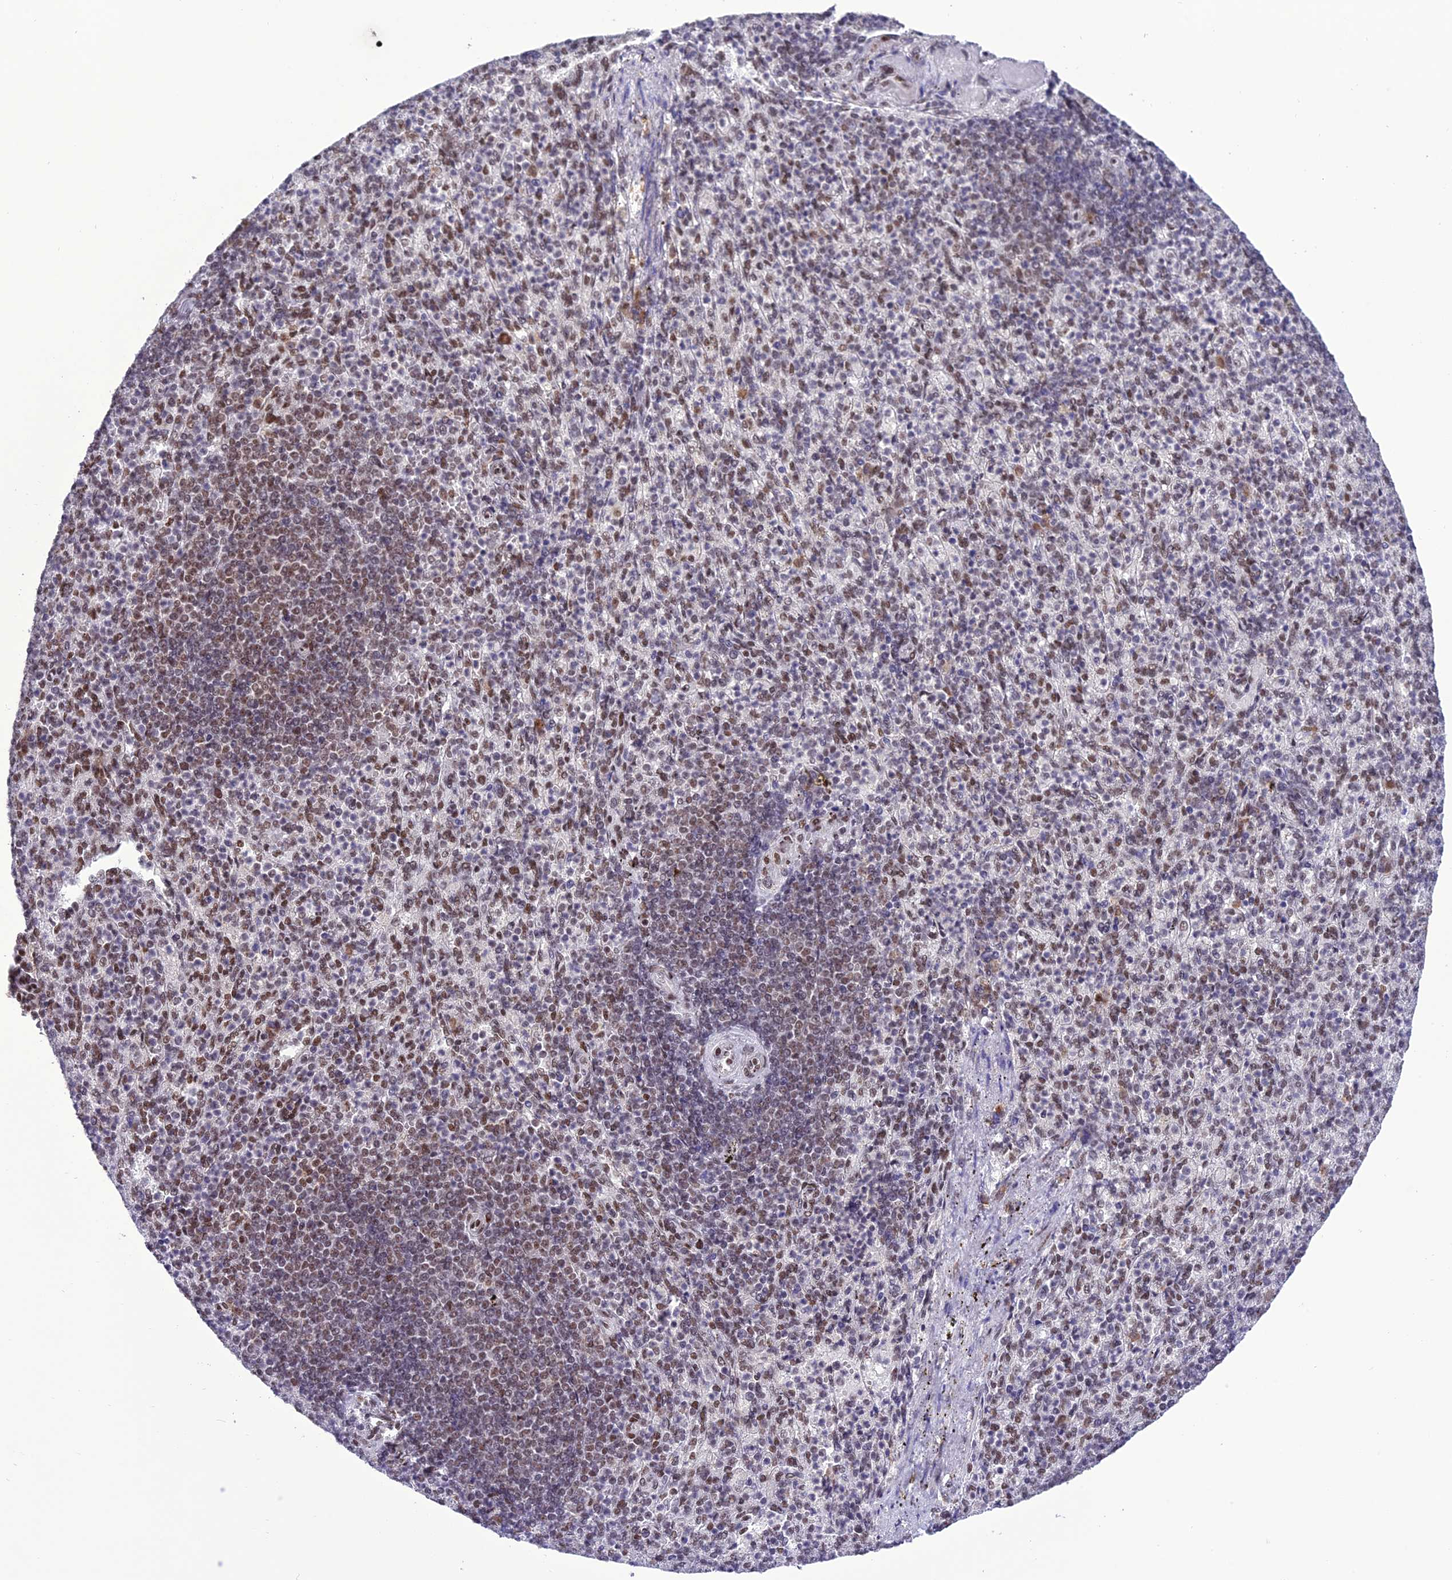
{"staining": {"intensity": "strong", "quantity": "25%-75%", "location": "nuclear"}, "tissue": "spleen", "cell_type": "Cells in red pulp", "image_type": "normal", "snomed": [{"axis": "morphology", "description": "Normal tissue, NOS"}, {"axis": "topography", "description": "Spleen"}], "caption": "Spleen stained with immunohistochemistry (IHC) displays strong nuclear staining in approximately 25%-75% of cells in red pulp. (brown staining indicates protein expression, while blue staining denotes nuclei).", "gene": "DDX1", "patient": {"sex": "female", "age": 74}}